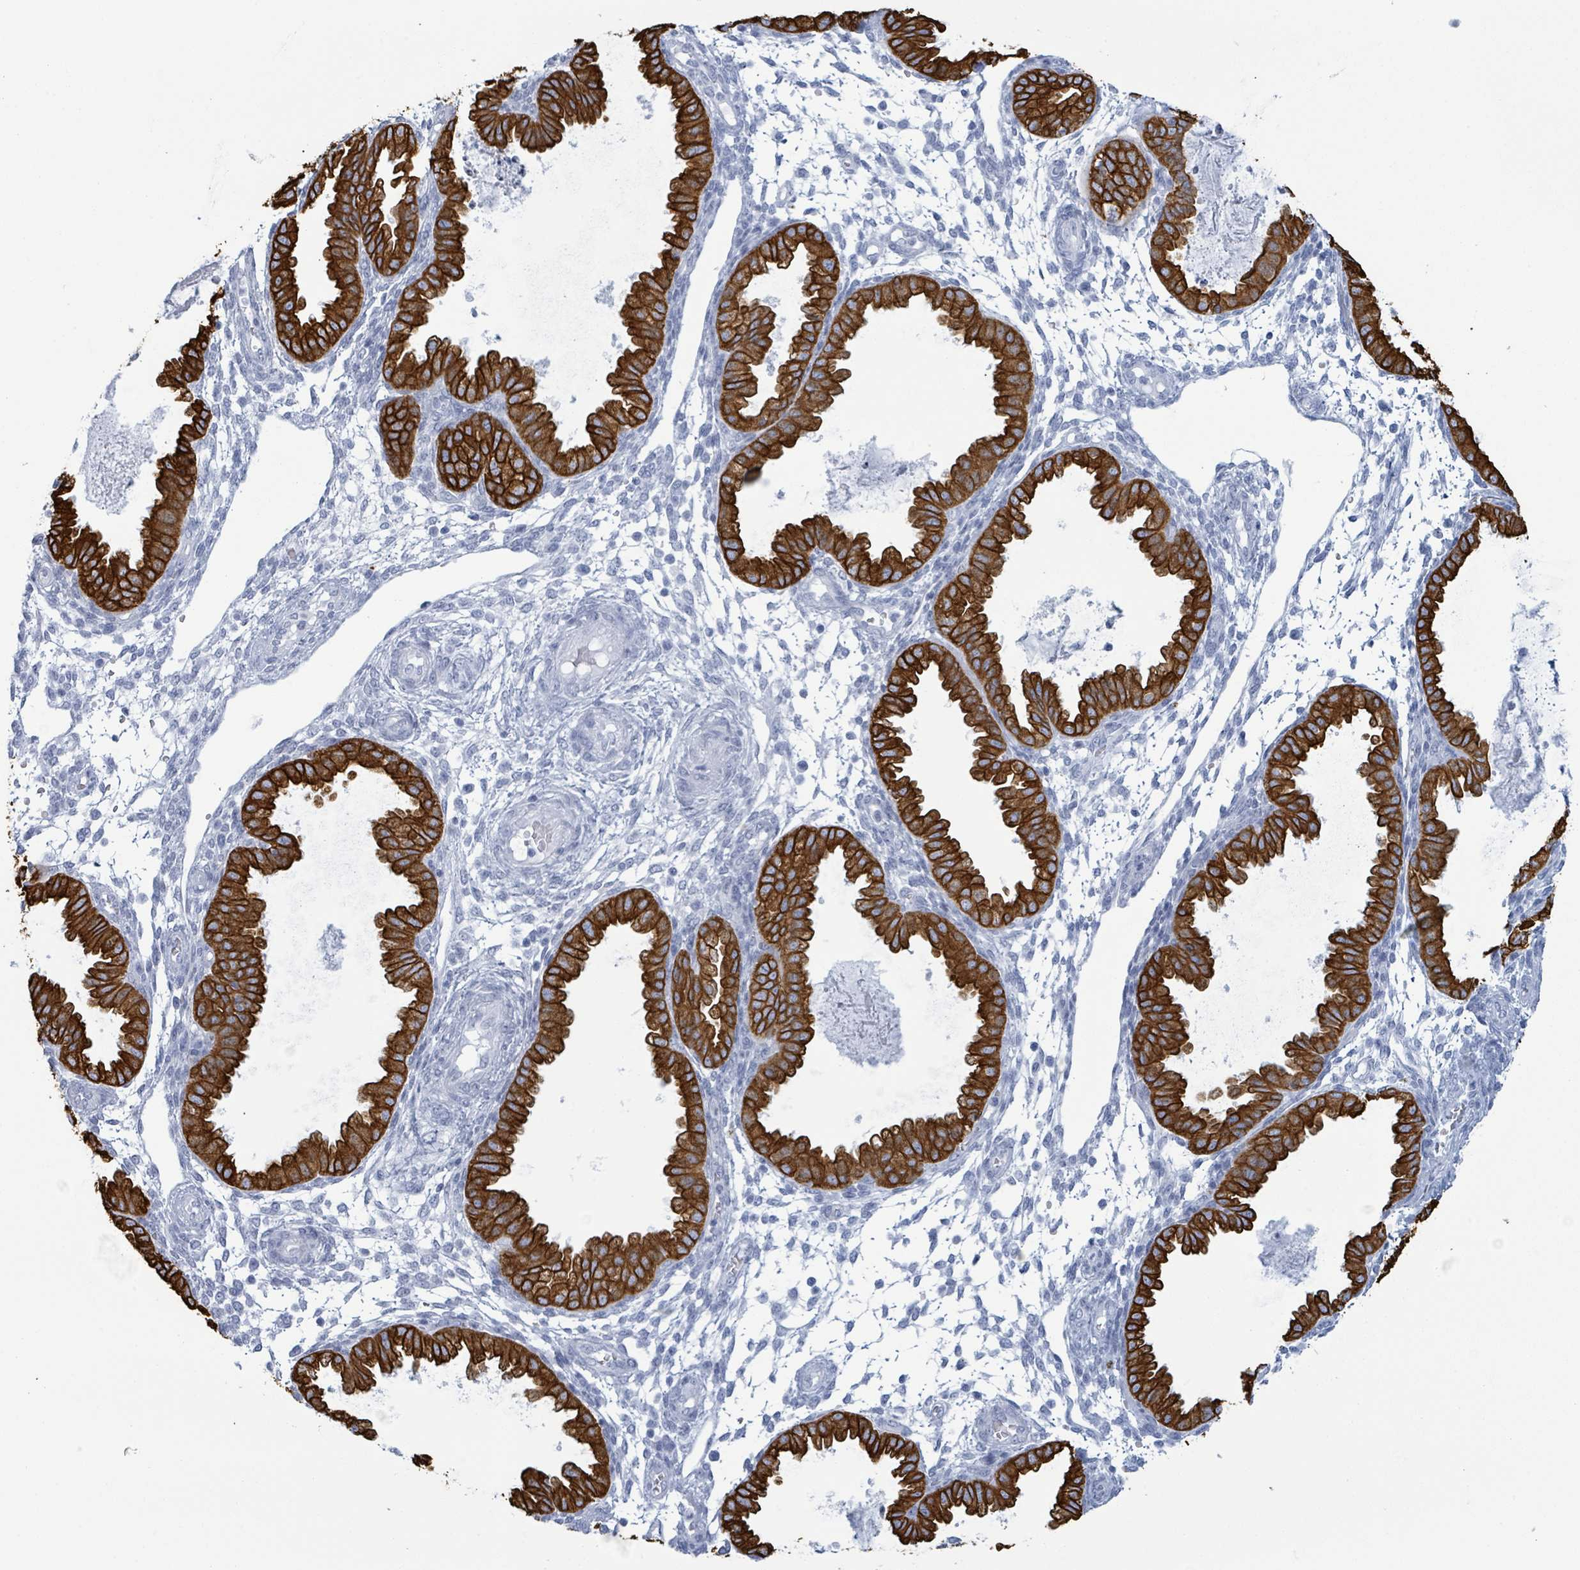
{"staining": {"intensity": "negative", "quantity": "none", "location": "none"}, "tissue": "endometrium", "cell_type": "Cells in endometrial stroma", "image_type": "normal", "snomed": [{"axis": "morphology", "description": "Normal tissue, NOS"}, {"axis": "topography", "description": "Endometrium"}], "caption": "DAB immunohistochemical staining of normal human endometrium demonstrates no significant positivity in cells in endometrial stroma.", "gene": "KRT8", "patient": {"sex": "female", "age": 33}}